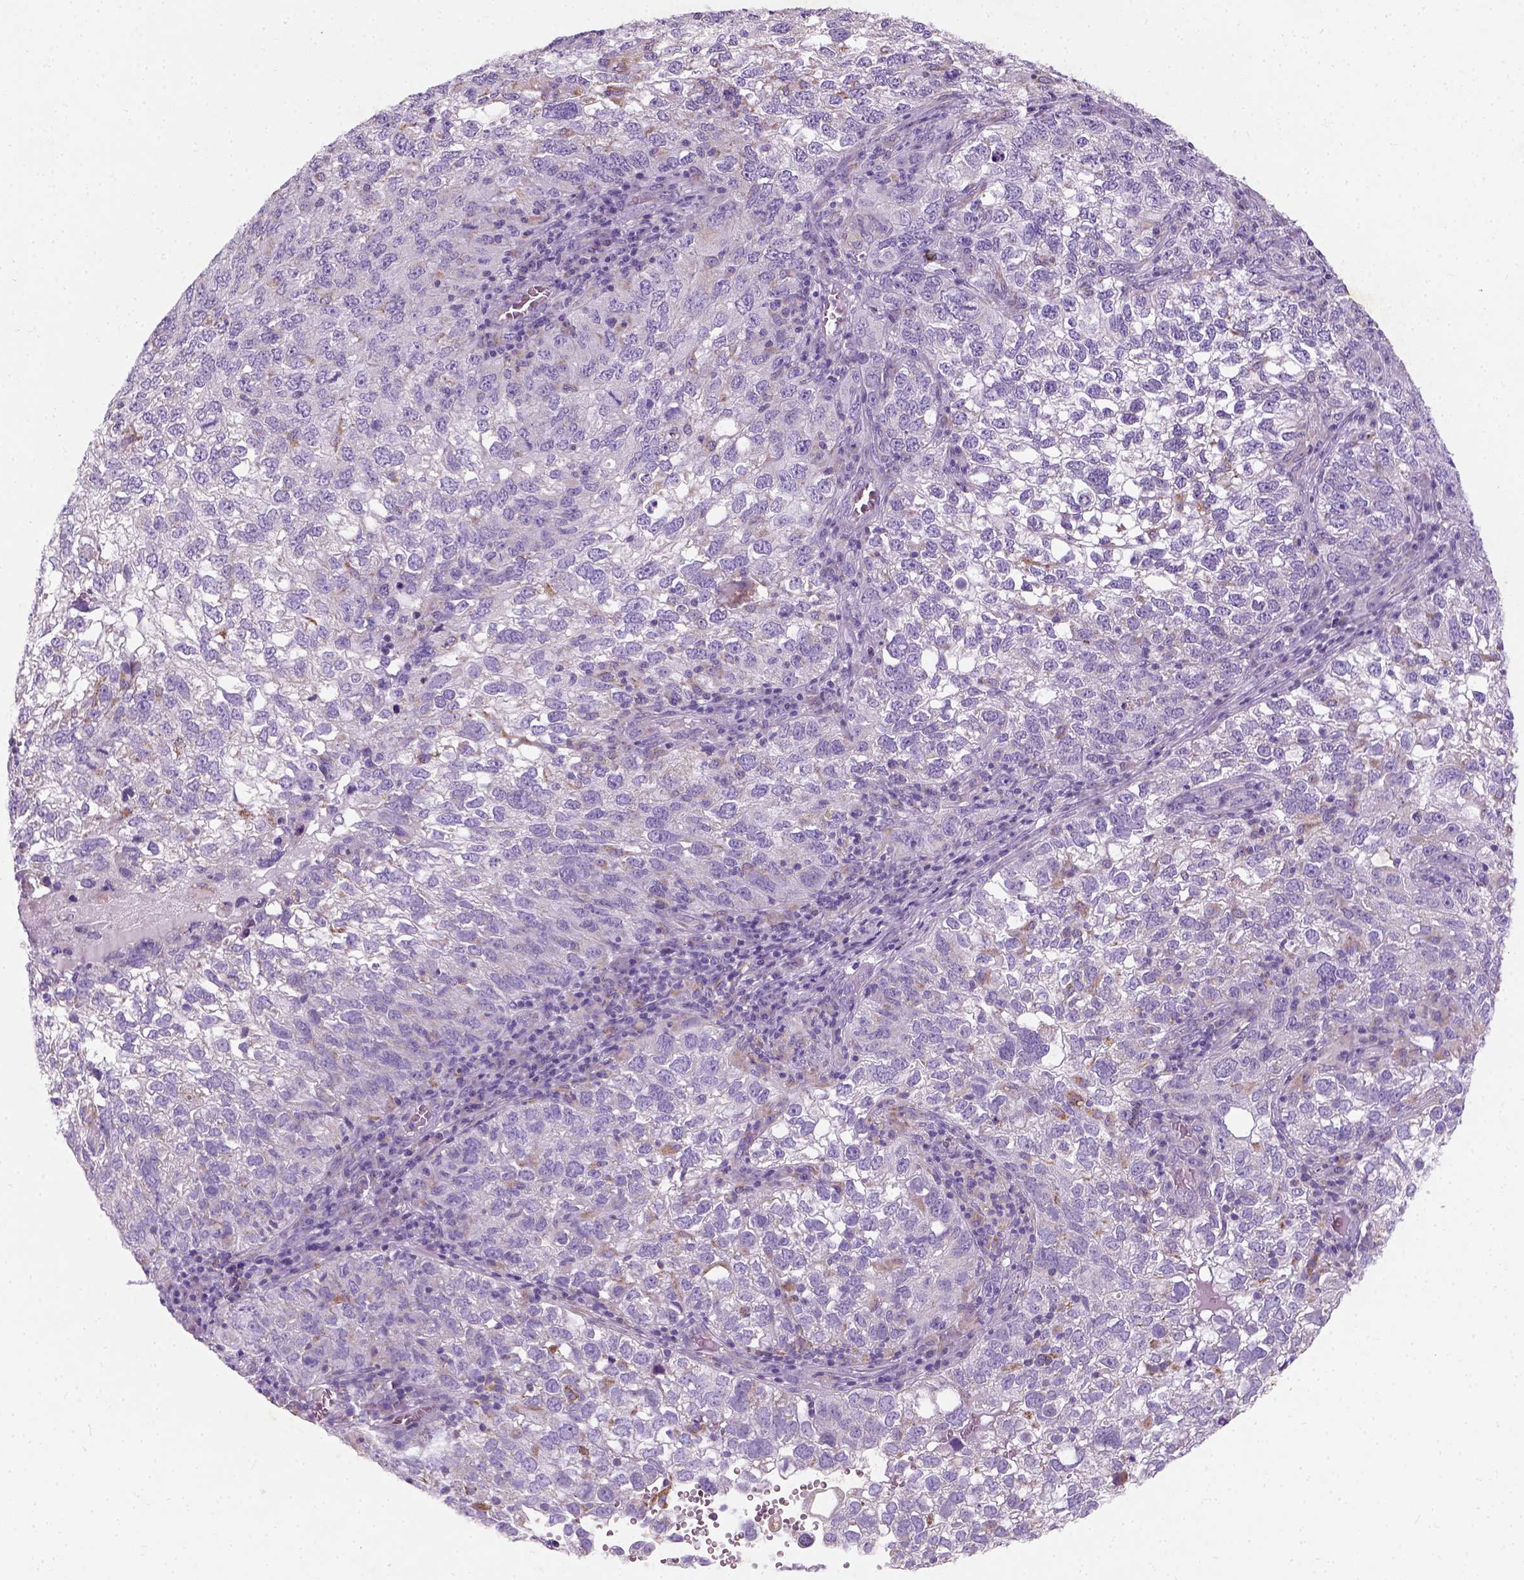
{"staining": {"intensity": "negative", "quantity": "none", "location": "none"}, "tissue": "cervical cancer", "cell_type": "Tumor cells", "image_type": "cancer", "snomed": [{"axis": "morphology", "description": "Squamous cell carcinoma, NOS"}, {"axis": "topography", "description": "Cervix"}], "caption": "The image exhibits no significant expression in tumor cells of cervical cancer.", "gene": "CHODL", "patient": {"sex": "female", "age": 55}}